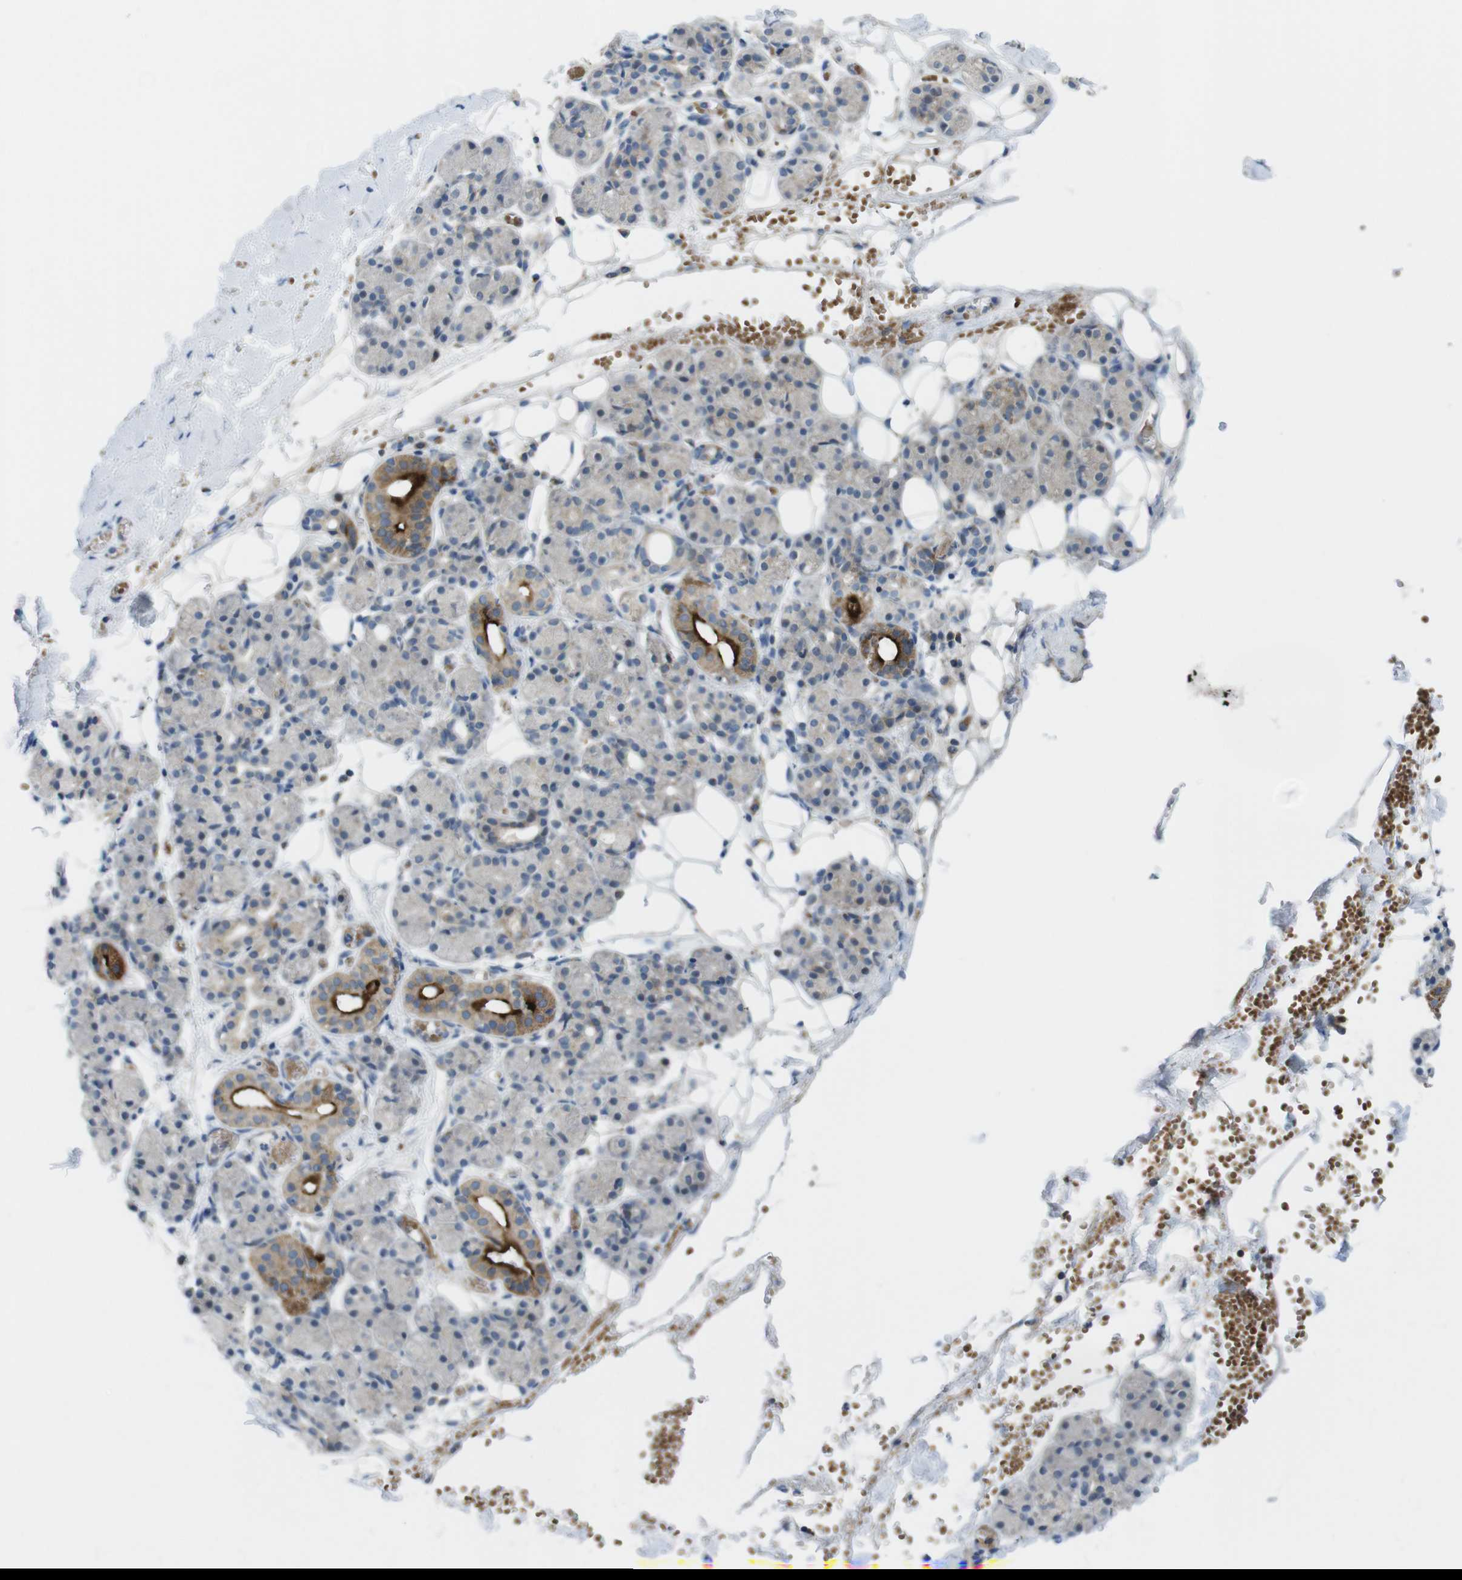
{"staining": {"intensity": "strong", "quantity": "<25%", "location": "cytoplasmic/membranous"}, "tissue": "salivary gland", "cell_type": "Glandular cells", "image_type": "normal", "snomed": [{"axis": "morphology", "description": "Normal tissue, NOS"}, {"axis": "topography", "description": "Salivary gland"}], "caption": "A medium amount of strong cytoplasmic/membranous staining is appreciated in approximately <25% of glandular cells in benign salivary gland. (IHC, brightfield microscopy, high magnification).", "gene": "MARCHF1", "patient": {"sex": "male", "age": 63}}